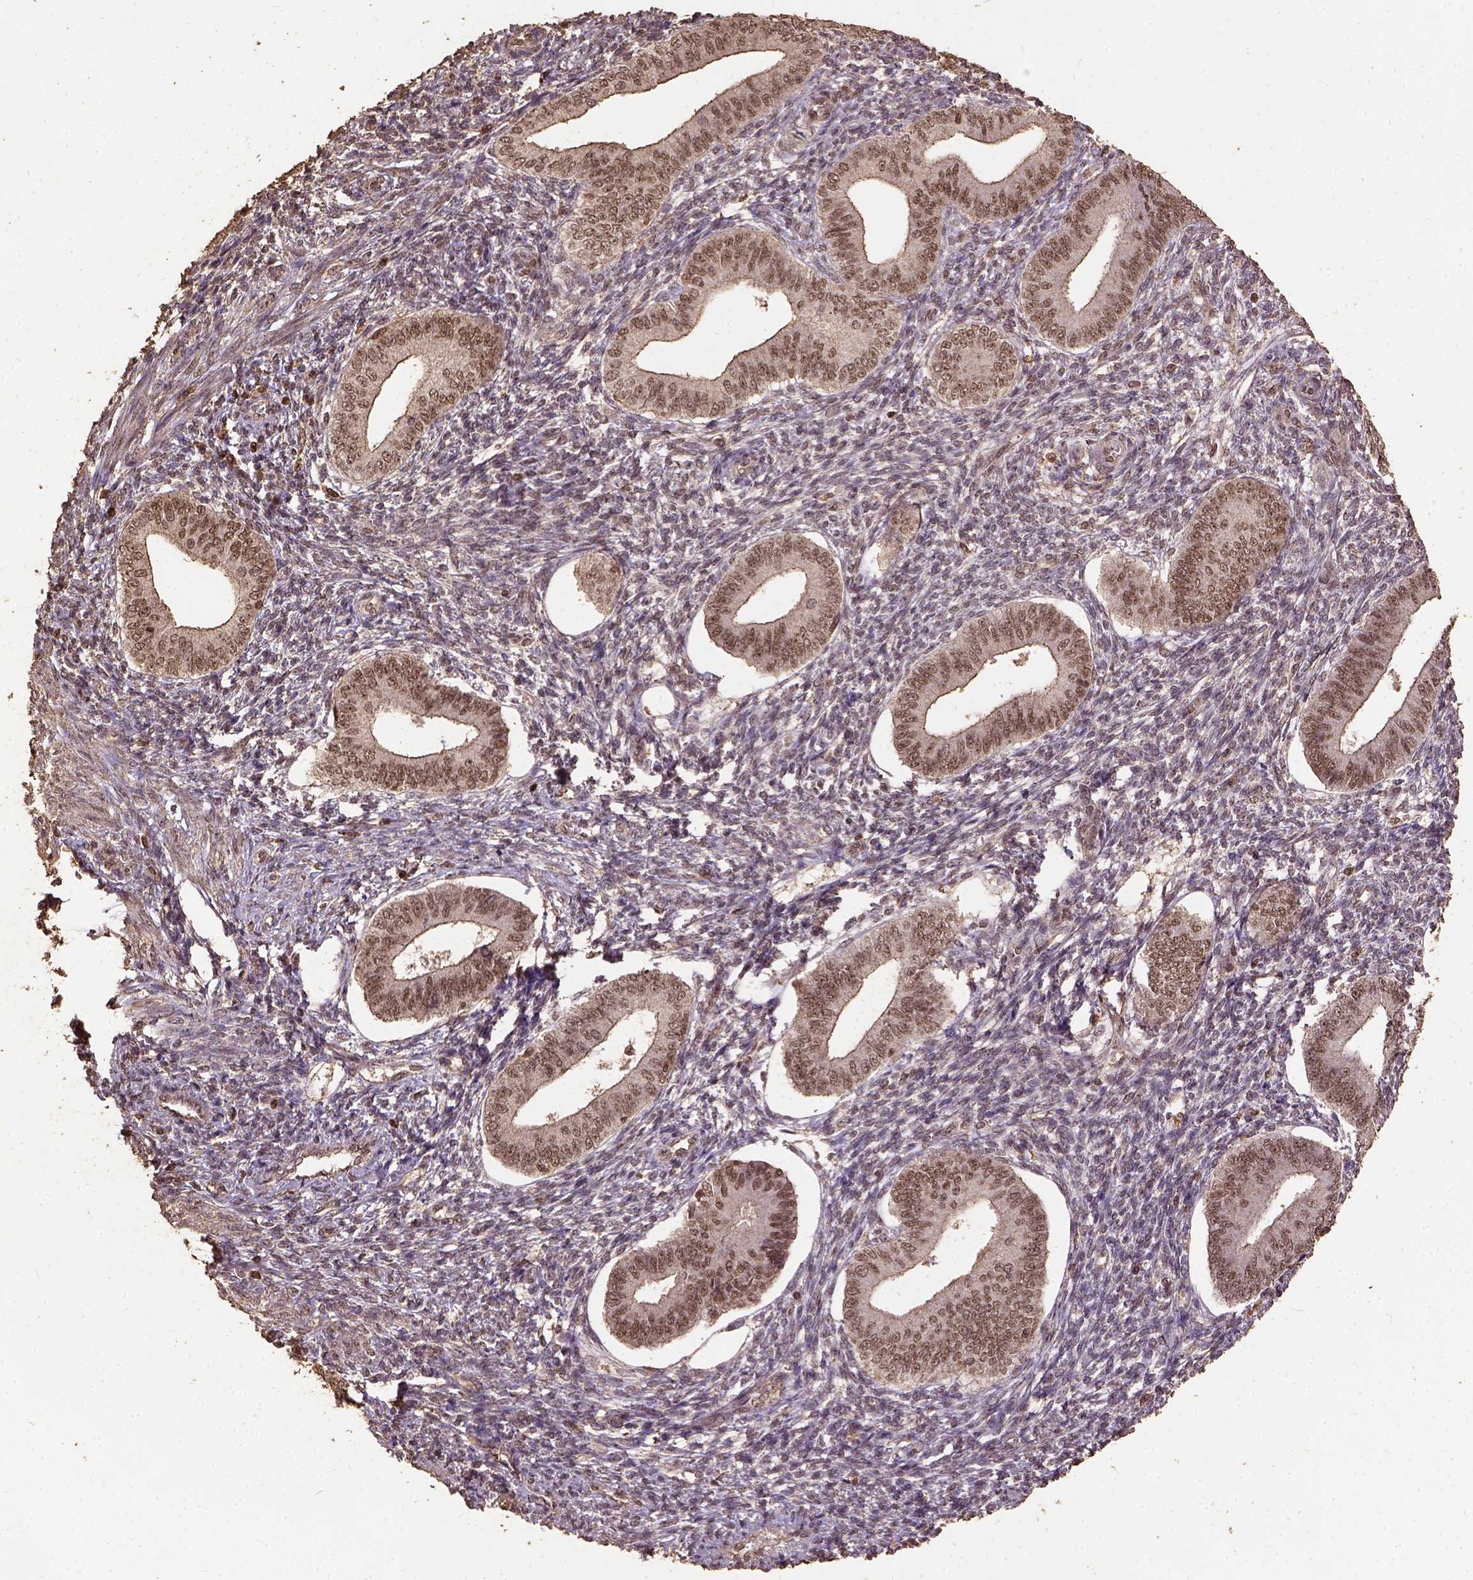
{"staining": {"intensity": "weak", "quantity": "25%-75%", "location": "nuclear"}, "tissue": "endometrium", "cell_type": "Cells in endometrial stroma", "image_type": "normal", "snomed": [{"axis": "morphology", "description": "Normal tissue, NOS"}, {"axis": "topography", "description": "Endometrium"}], "caption": "Immunohistochemistry photomicrograph of normal human endometrium stained for a protein (brown), which reveals low levels of weak nuclear positivity in approximately 25%-75% of cells in endometrial stroma.", "gene": "NACC1", "patient": {"sex": "female", "age": 42}}